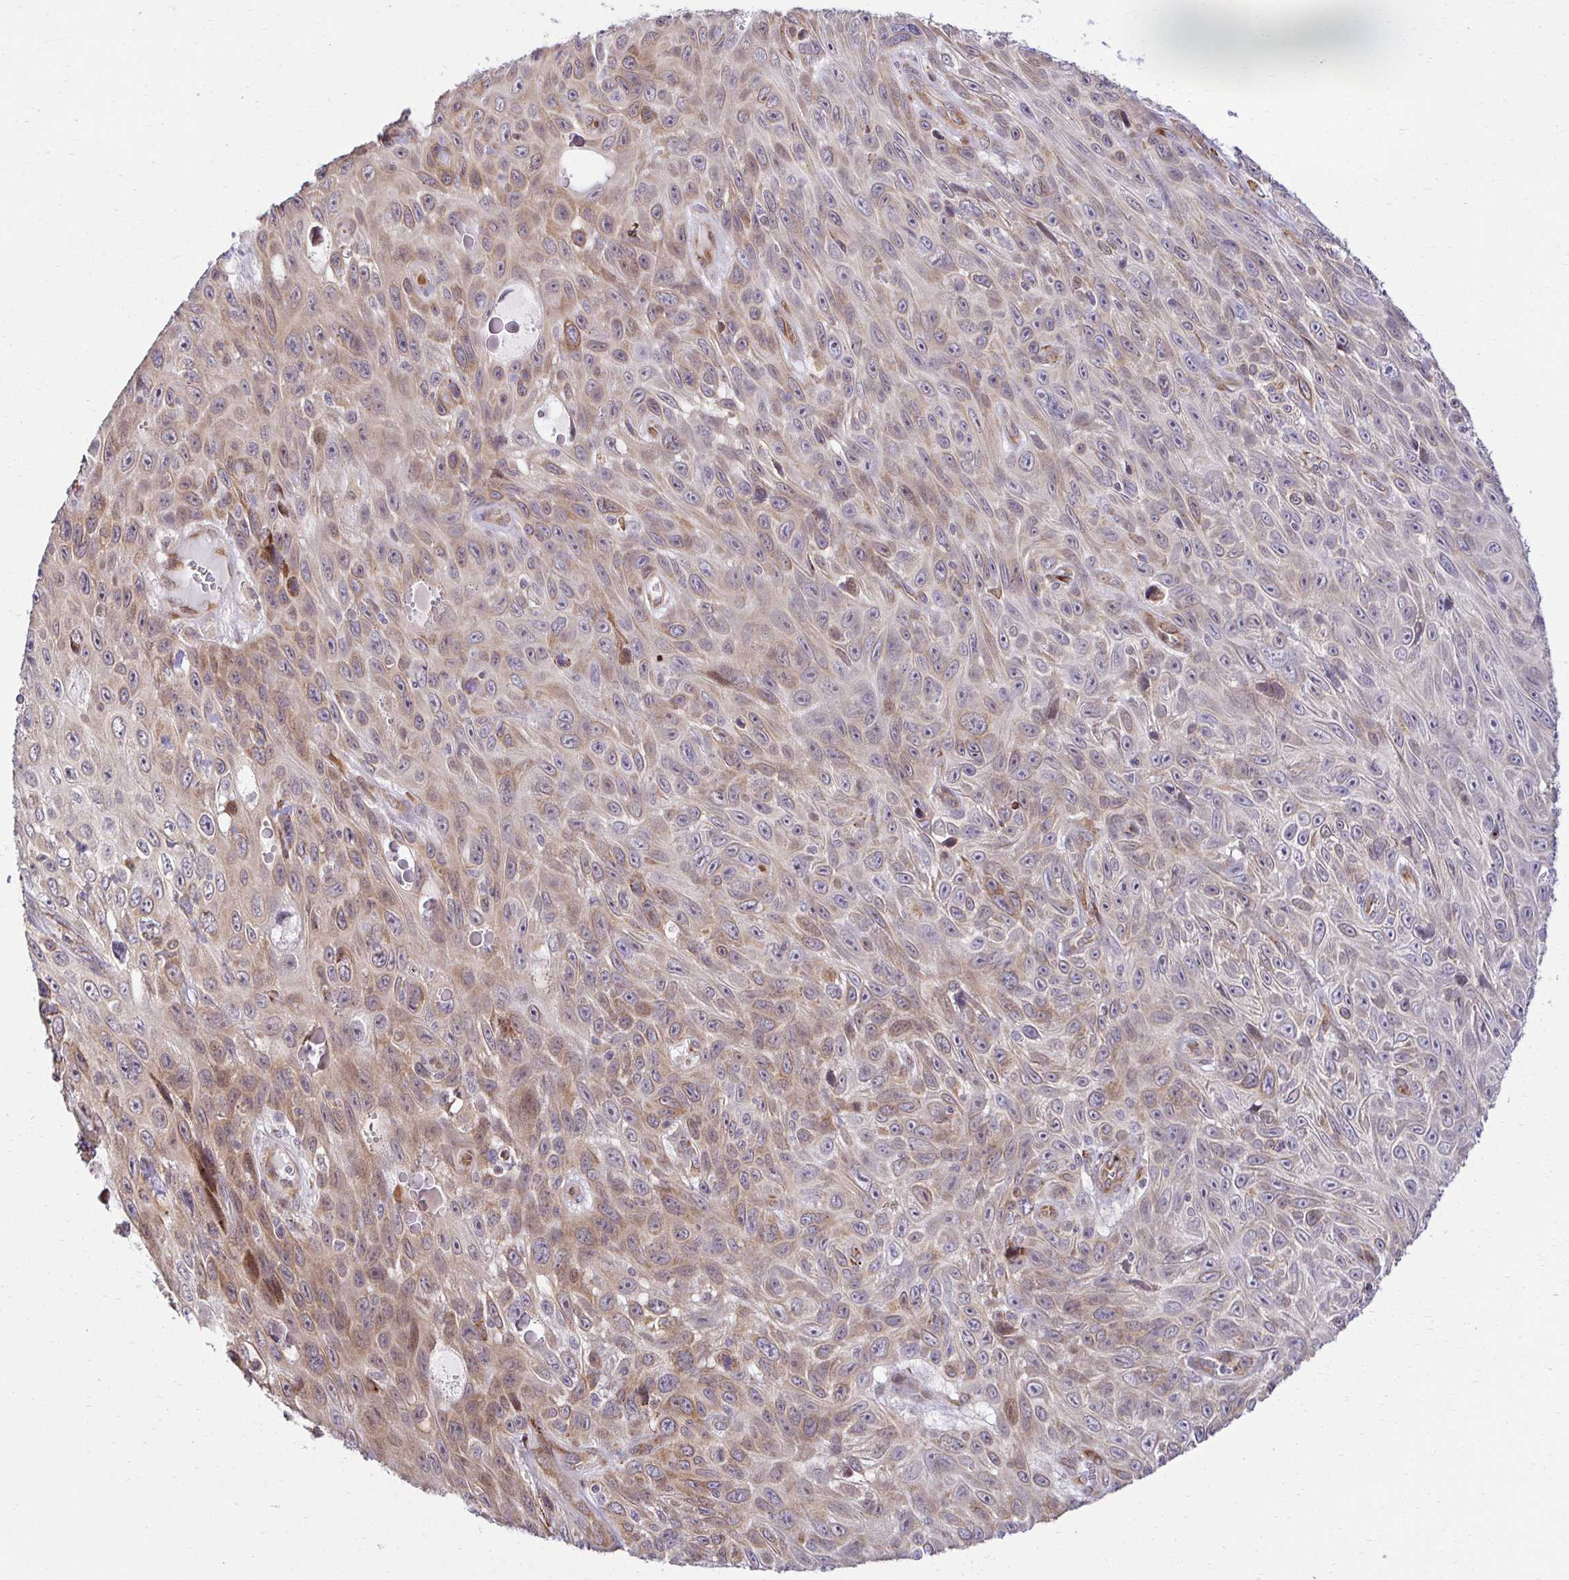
{"staining": {"intensity": "moderate", "quantity": ">75%", "location": "cytoplasmic/membranous"}, "tissue": "skin cancer", "cell_type": "Tumor cells", "image_type": "cancer", "snomed": [{"axis": "morphology", "description": "Squamous cell carcinoma, NOS"}, {"axis": "topography", "description": "Skin"}], "caption": "Immunohistochemical staining of human squamous cell carcinoma (skin) reveals medium levels of moderate cytoplasmic/membranous expression in approximately >75% of tumor cells. The staining is performed using DAB brown chromogen to label protein expression. The nuclei are counter-stained blue using hematoxylin.", "gene": "HPS1", "patient": {"sex": "male", "age": 82}}